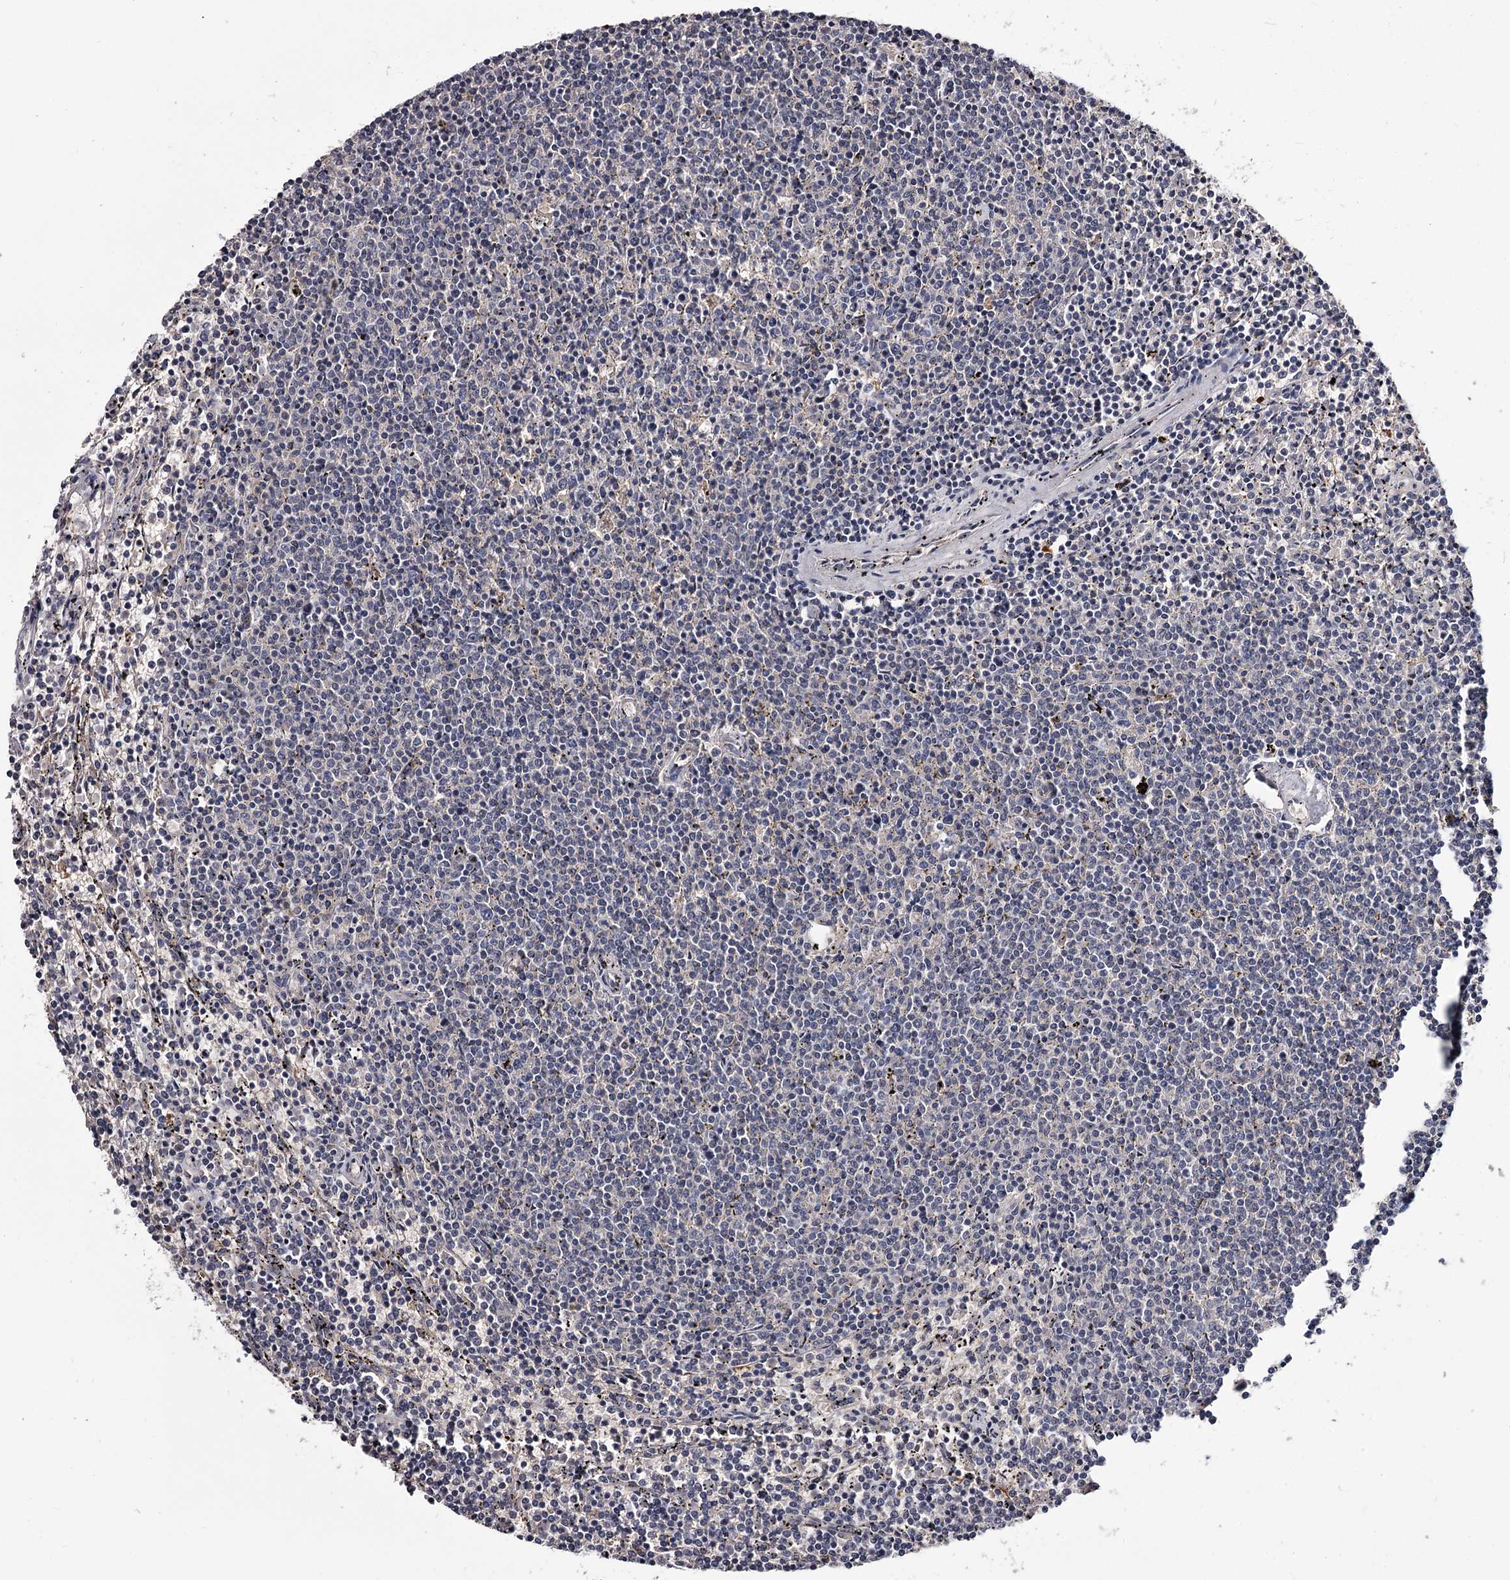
{"staining": {"intensity": "negative", "quantity": "none", "location": "none"}, "tissue": "lymphoma", "cell_type": "Tumor cells", "image_type": "cancer", "snomed": [{"axis": "morphology", "description": "Malignant lymphoma, non-Hodgkin's type, Low grade"}, {"axis": "topography", "description": "Spleen"}], "caption": "The micrograph shows no staining of tumor cells in lymphoma.", "gene": "GSTO1", "patient": {"sex": "female", "age": 50}}